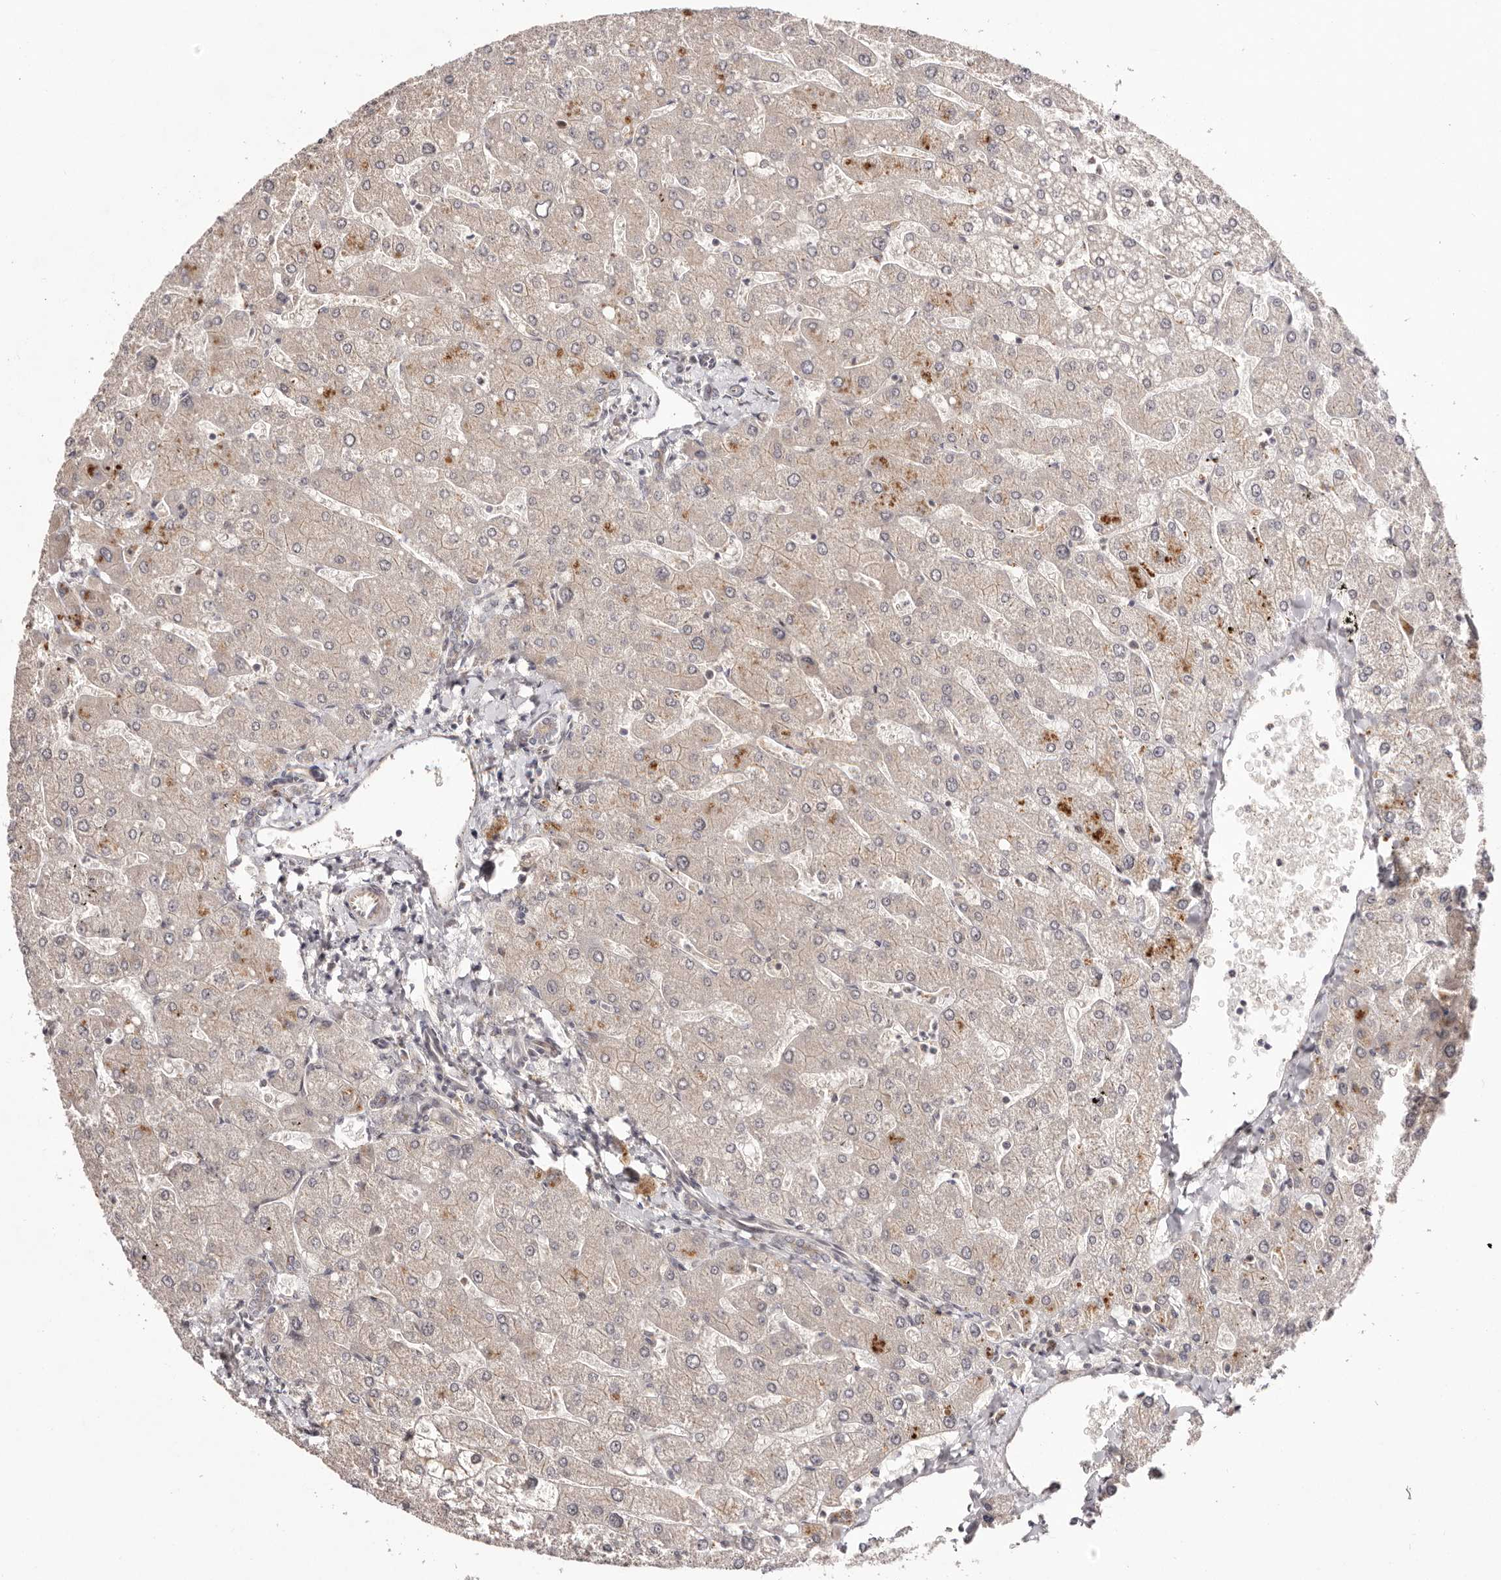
{"staining": {"intensity": "weak", "quantity": "25%-75%", "location": "cytoplasmic/membranous"}, "tissue": "liver", "cell_type": "Cholangiocytes", "image_type": "normal", "snomed": [{"axis": "morphology", "description": "Normal tissue, NOS"}, {"axis": "topography", "description": "Liver"}], "caption": "Brown immunohistochemical staining in unremarkable human liver demonstrates weak cytoplasmic/membranous expression in about 25%-75% of cholangiocytes. (IHC, brightfield microscopy, high magnification).", "gene": "EGR3", "patient": {"sex": "male", "age": 55}}